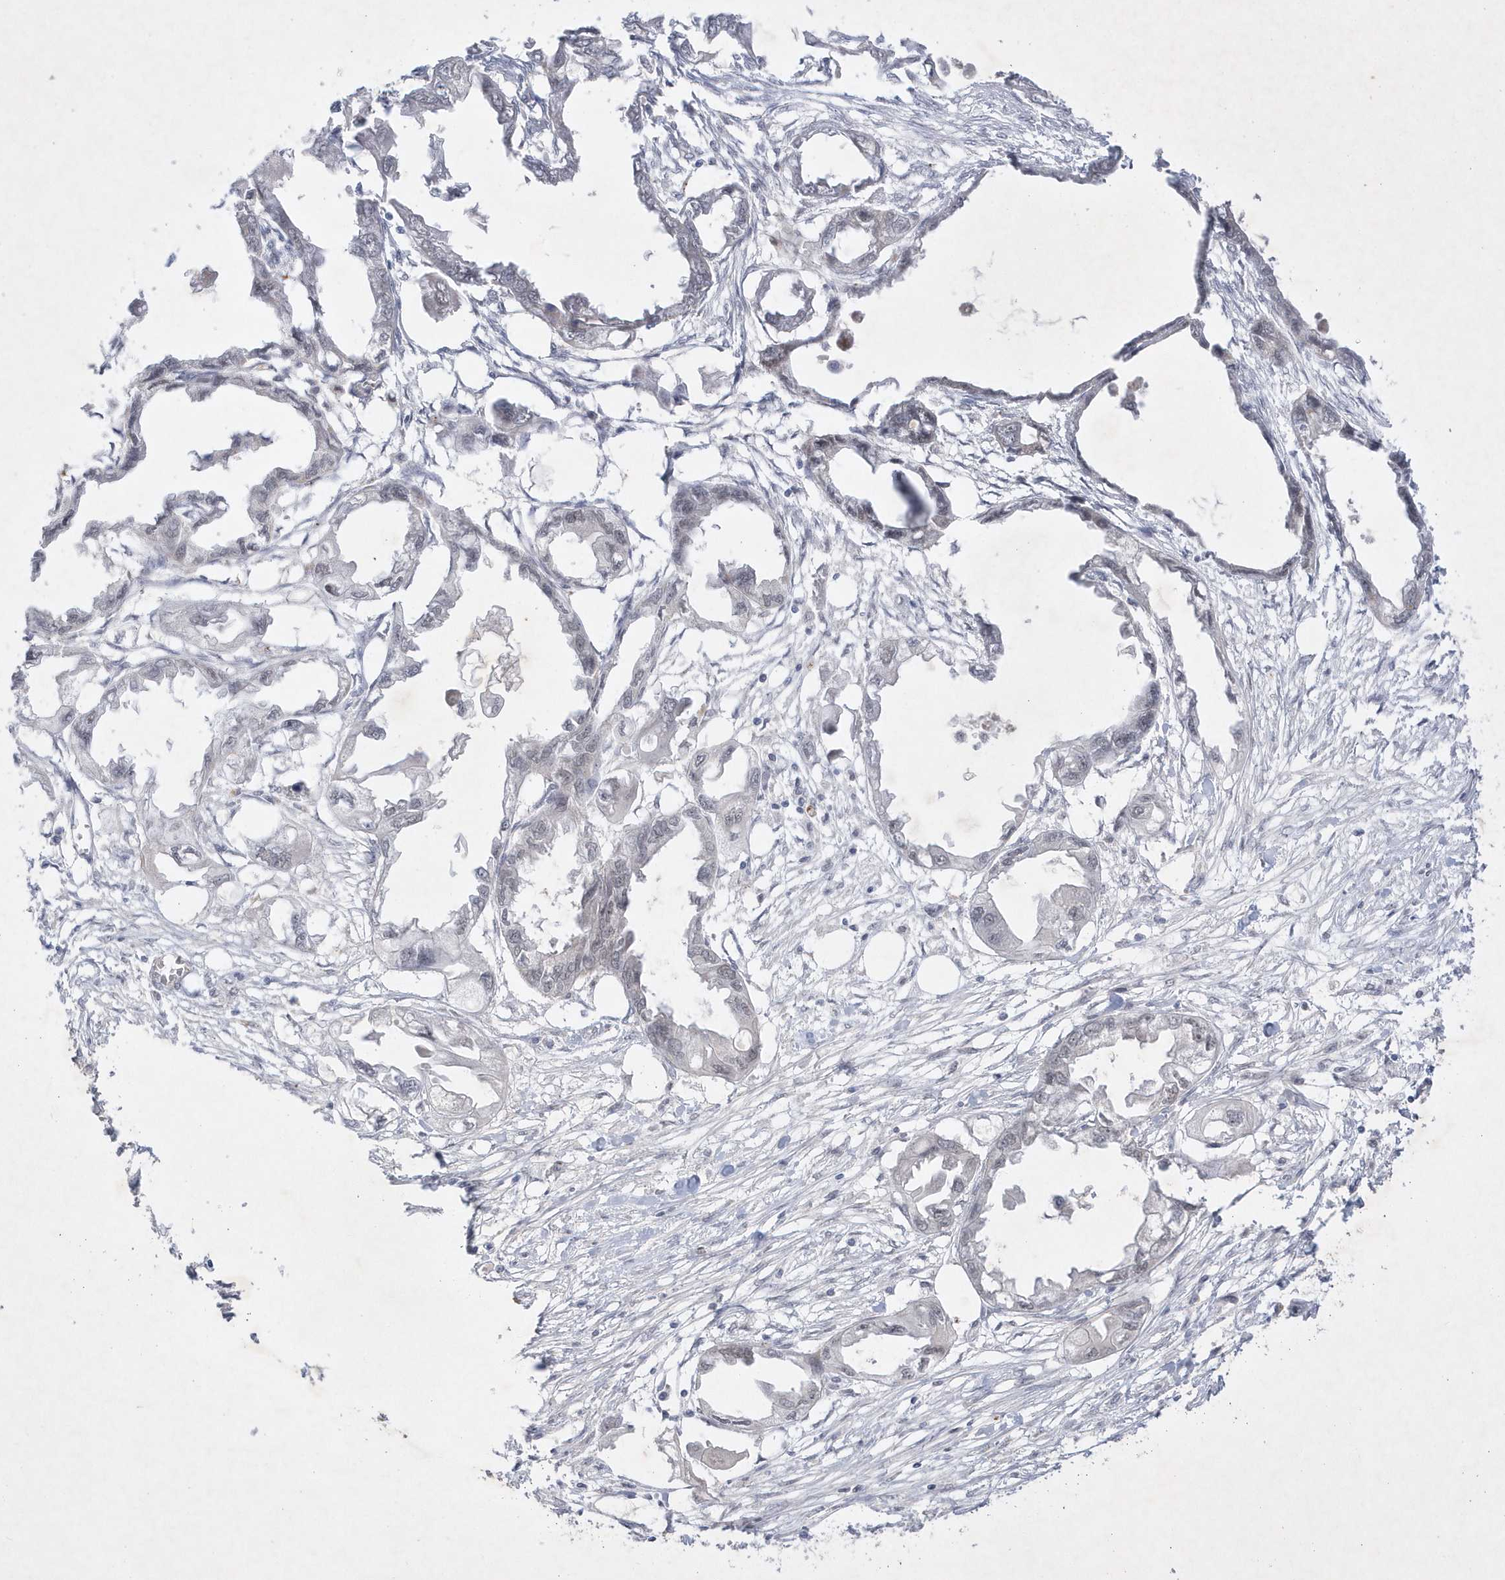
{"staining": {"intensity": "negative", "quantity": "none", "location": "none"}, "tissue": "endometrial cancer", "cell_type": "Tumor cells", "image_type": "cancer", "snomed": [{"axis": "morphology", "description": "Adenocarcinoma, NOS"}, {"axis": "morphology", "description": "Adenocarcinoma, metastatic, NOS"}, {"axis": "topography", "description": "Adipose tissue"}, {"axis": "topography", "description": "Endometrium"}], "caption": "The immunohistochemistry histopathology image has no significant staining in tumor cells of endometrial cancer tissue. The staining is performed using DAB brown chromogen with nuclei counter-stained in using hematoxylin.", "gene": "CPSF3", "patient": {"sex": "female", "age": 67}}